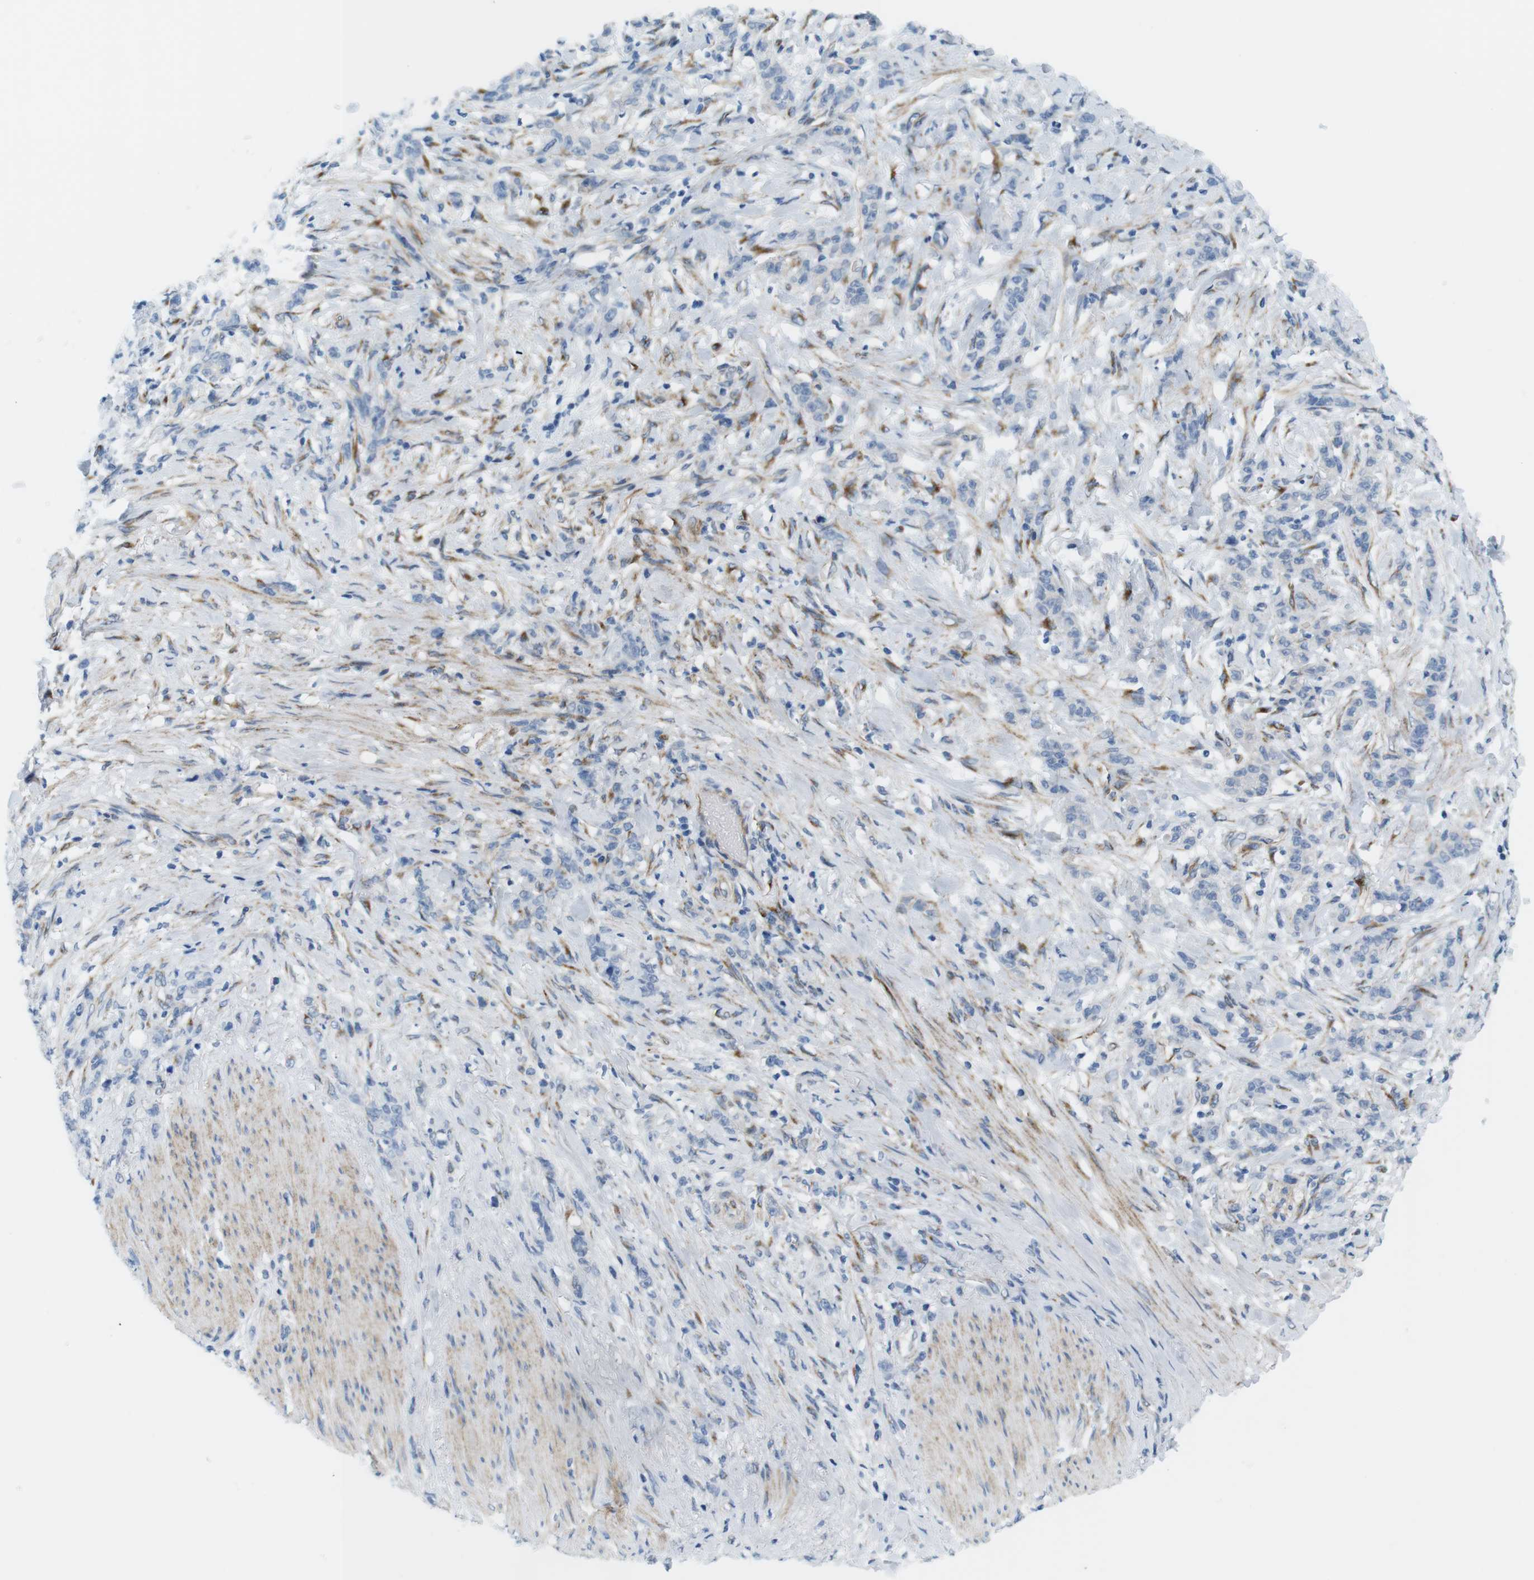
{"staining": {"intensity": "negative", "quantity": "none", "location": "none"}, "tissue": "stomach cancer", "cell_type": "Tumor cells", "image_type": "cancer", "snomed": [{"axis": "morphology", "description": "Adenocarcinoma, NOS"}, {"axis": "topography", "description": "Stomach, lower"}], "caption": "Image shows no significant protein positivity in tumor cells of stomach cancer.", "gene": "MYH9", "patient": {"sex": "male", "age": 88}}